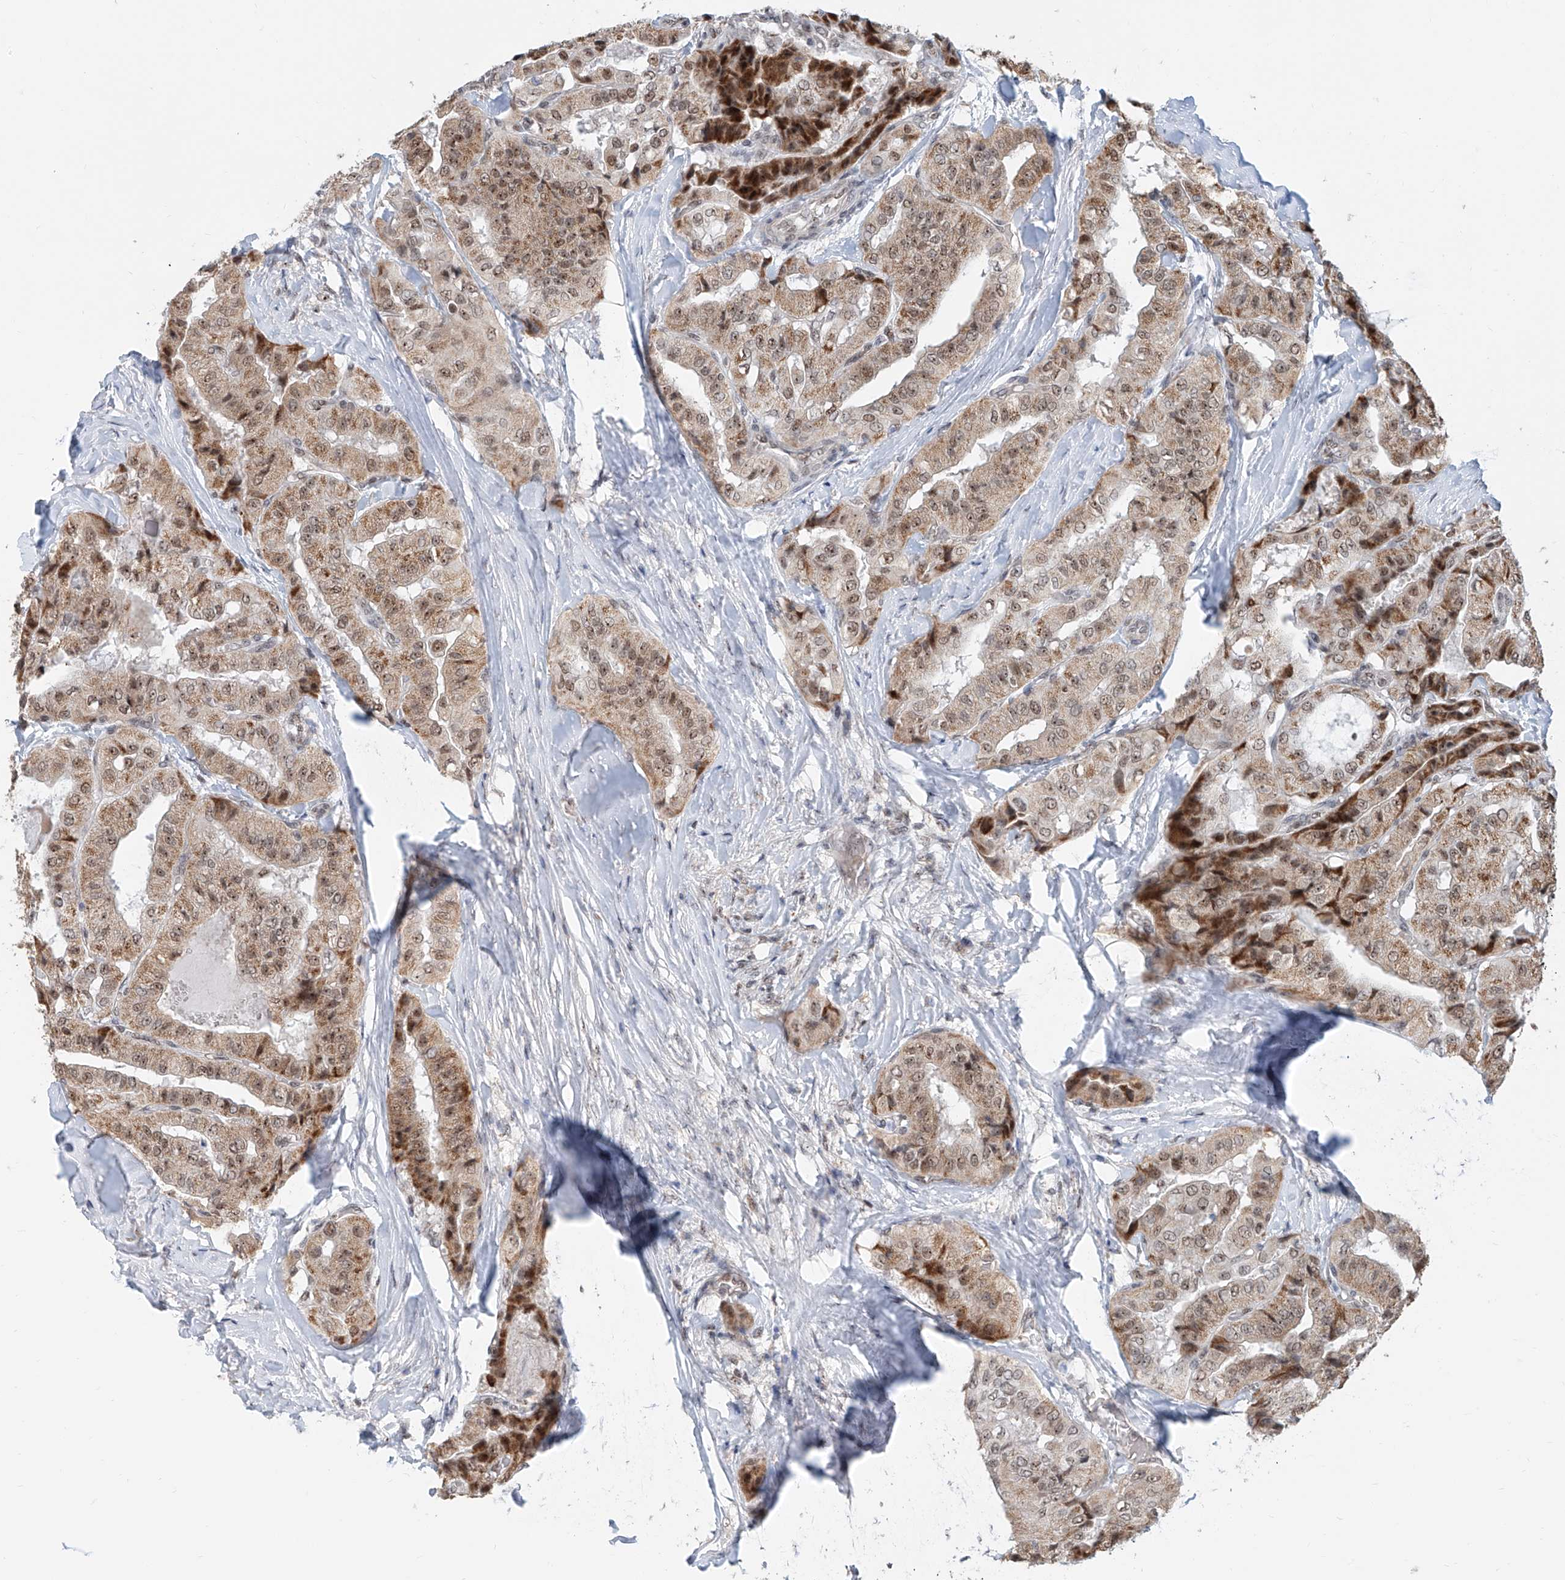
{"staining": {"intensity": "moderate", "quantity": ">75%", "location": "cytoplasmic/membranous,nuclear"}, "tissue": "thyroid cancer", "cell_type": "Tumor cells", "image_type": "cancer", "snomed": [{"axis": "morphology", "description": "Papillary adenocarcinoma, NOS"}, {"axis": "topography", "description": "Thyroid gland"}], "caption": "Immunohistochemistry (IHC) micrograph of neoplastic tissue: thyroid cancer (papillary adenocarcinoma) stained using immunohistochemistry displays medium levels of moderate protein expression localized specifically in the cytoplasmic/membranous and nuclear of tumor cells, appearing as a cytoplasmic/membranous and nuclear brown color.", "gene": "SDE2", "patient": {"sex": "female", "age": 59}}